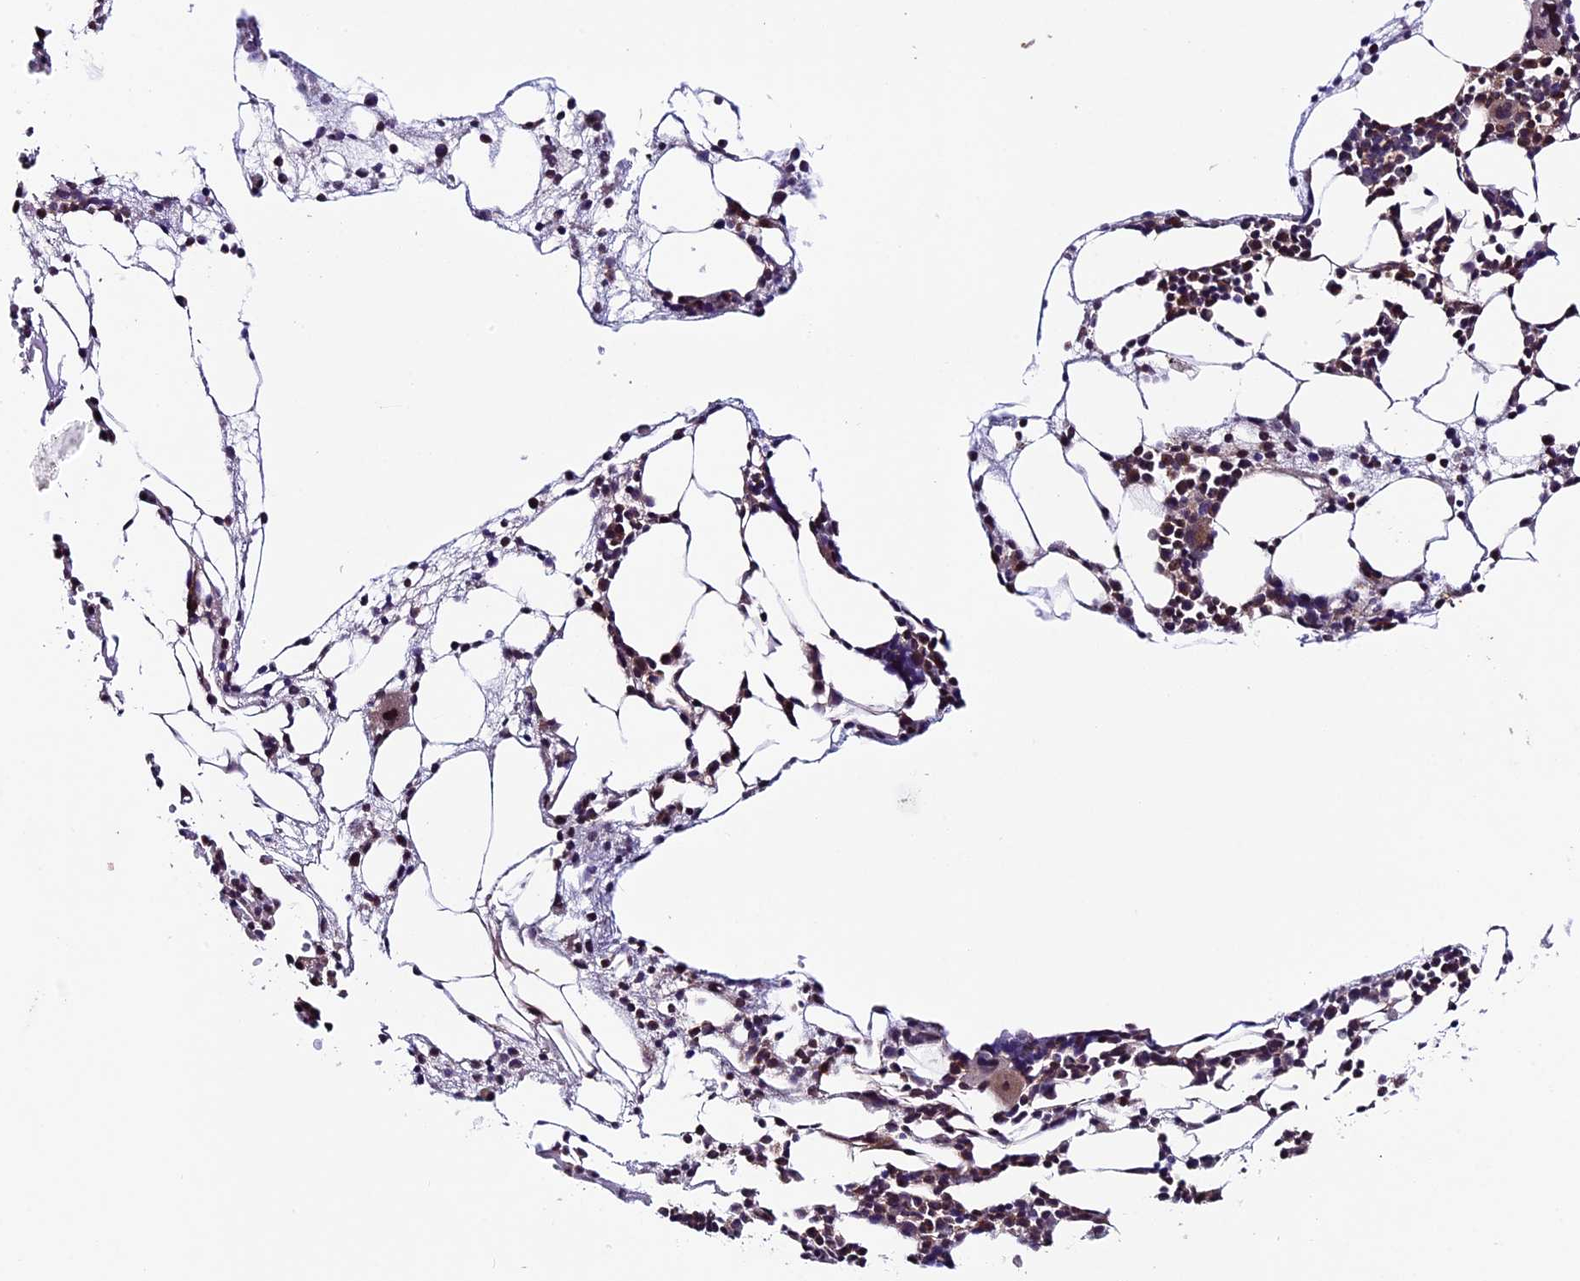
{"staining": {"intensity": "negative", "quantity": "none", "location": "none"}, "tissue": "bone marrow", "cell_type": "Hematopoietic cells", "image_type": "normal", "snomed": [{"axis": "morphology", "description": "Normal tissue, NOS"}, {"axis": "morphology", "description": "Inflammation, NOS"}, {"axis": "topography", "description": "Bone marrow"}], "caption": "IHC histopathology image of benign human bone marrow stained for a protein (brown), which displays no expression in hematopoietic cells. Brightfield microscopy of immunohistochemistry stained with DAB (brown) and hematoxylin (blue), captured at high magnification.", "gene": "SIPA1L3", "patient": {"sex": "female", "age": 78}}